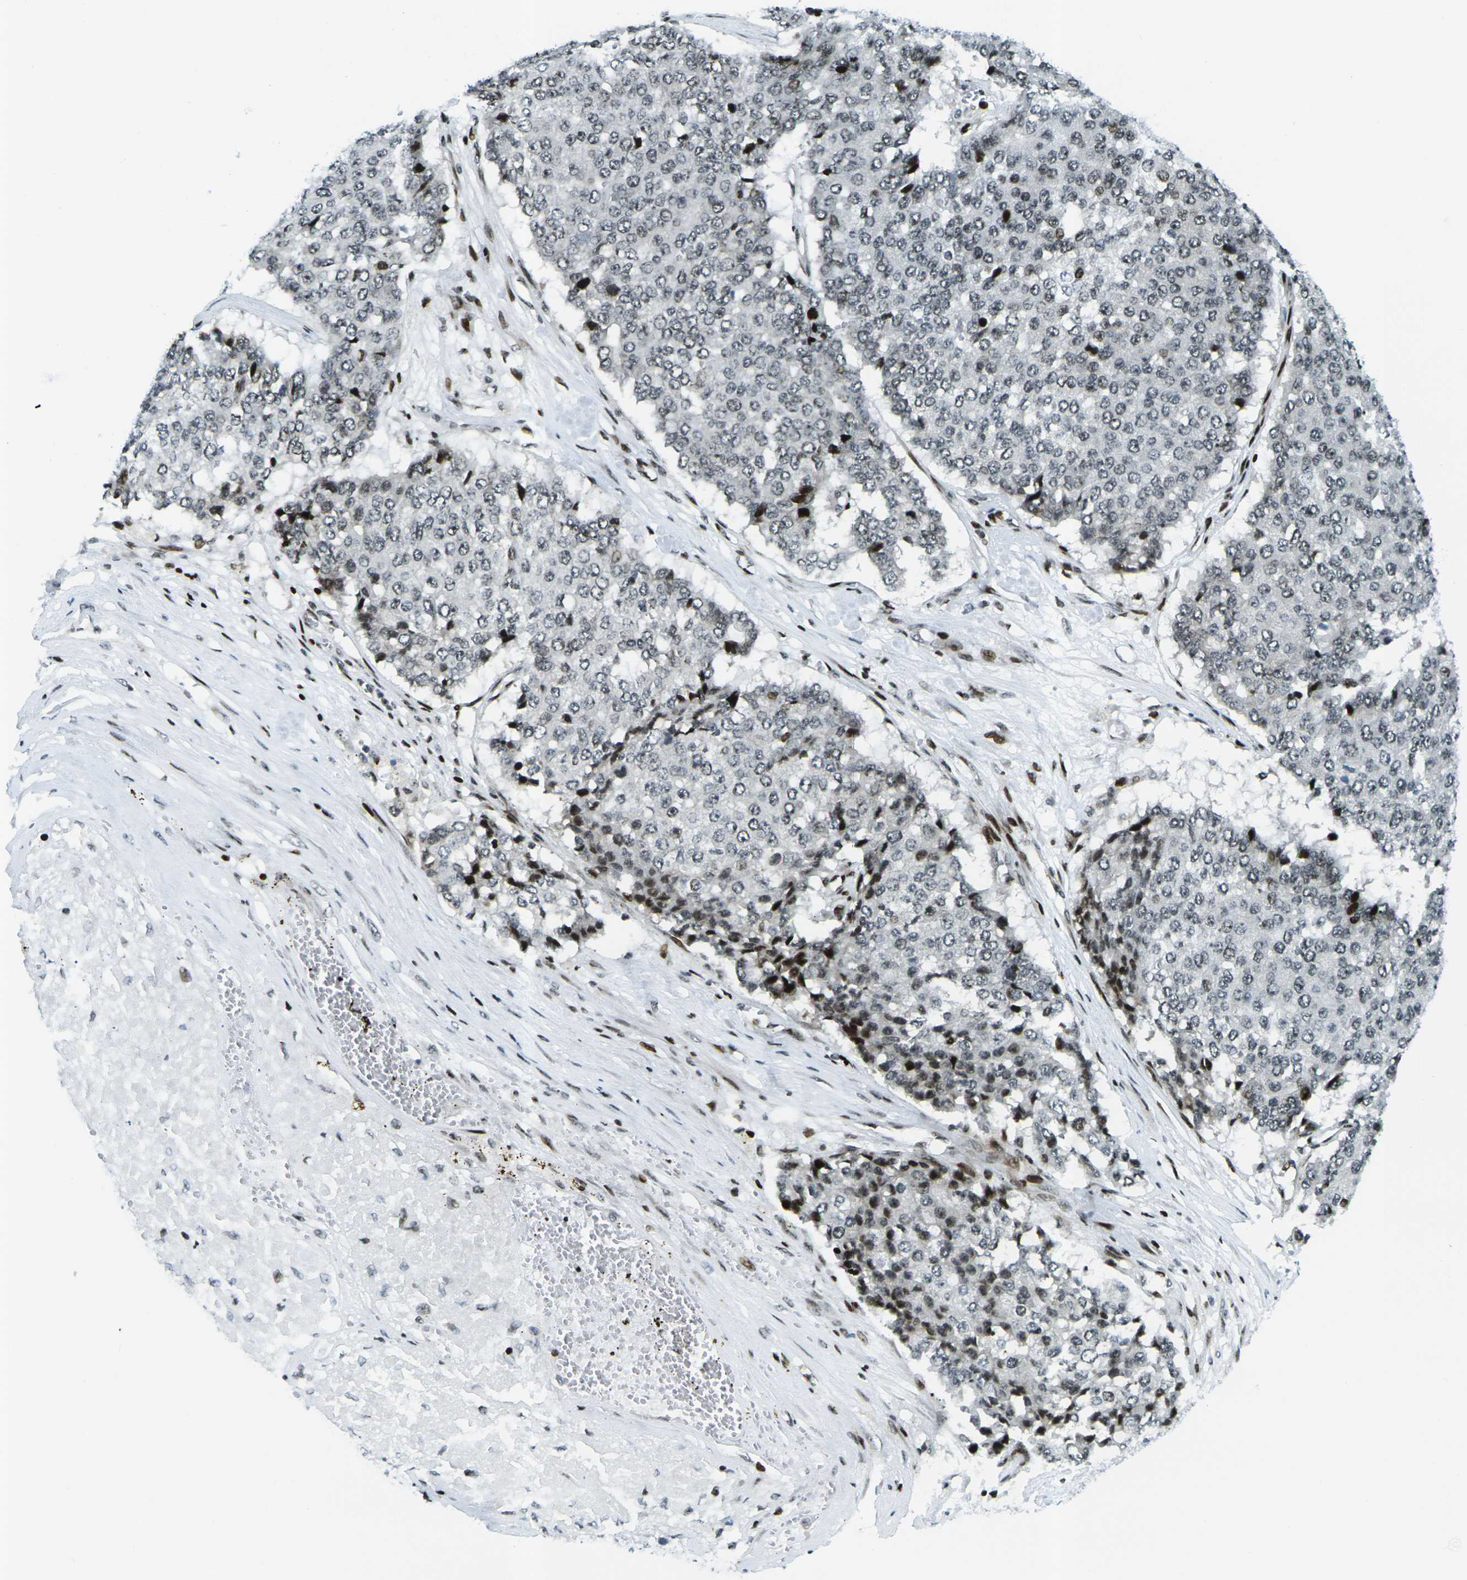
{"staining": {"intensity": "moderate", "quantity": "25%-75%", "location": "nuclear"}, "tissue": "pancreatic cancer", "cell_type": "Tumor cells", "image_type": "cancer", "snomed": [{"axis": "morphology", "description": "Adenocarcinoma, NOS"}, {"axis": "topography", "description": "Pancreas"}], "caption": "Immunohistochemistry of pancreatic cancer shows medium levels of moderate nuclear expression in about 25%-75% of tumor cells.", "gene": "H3-3A", "patient": {"sex": "male", "age": 50}}